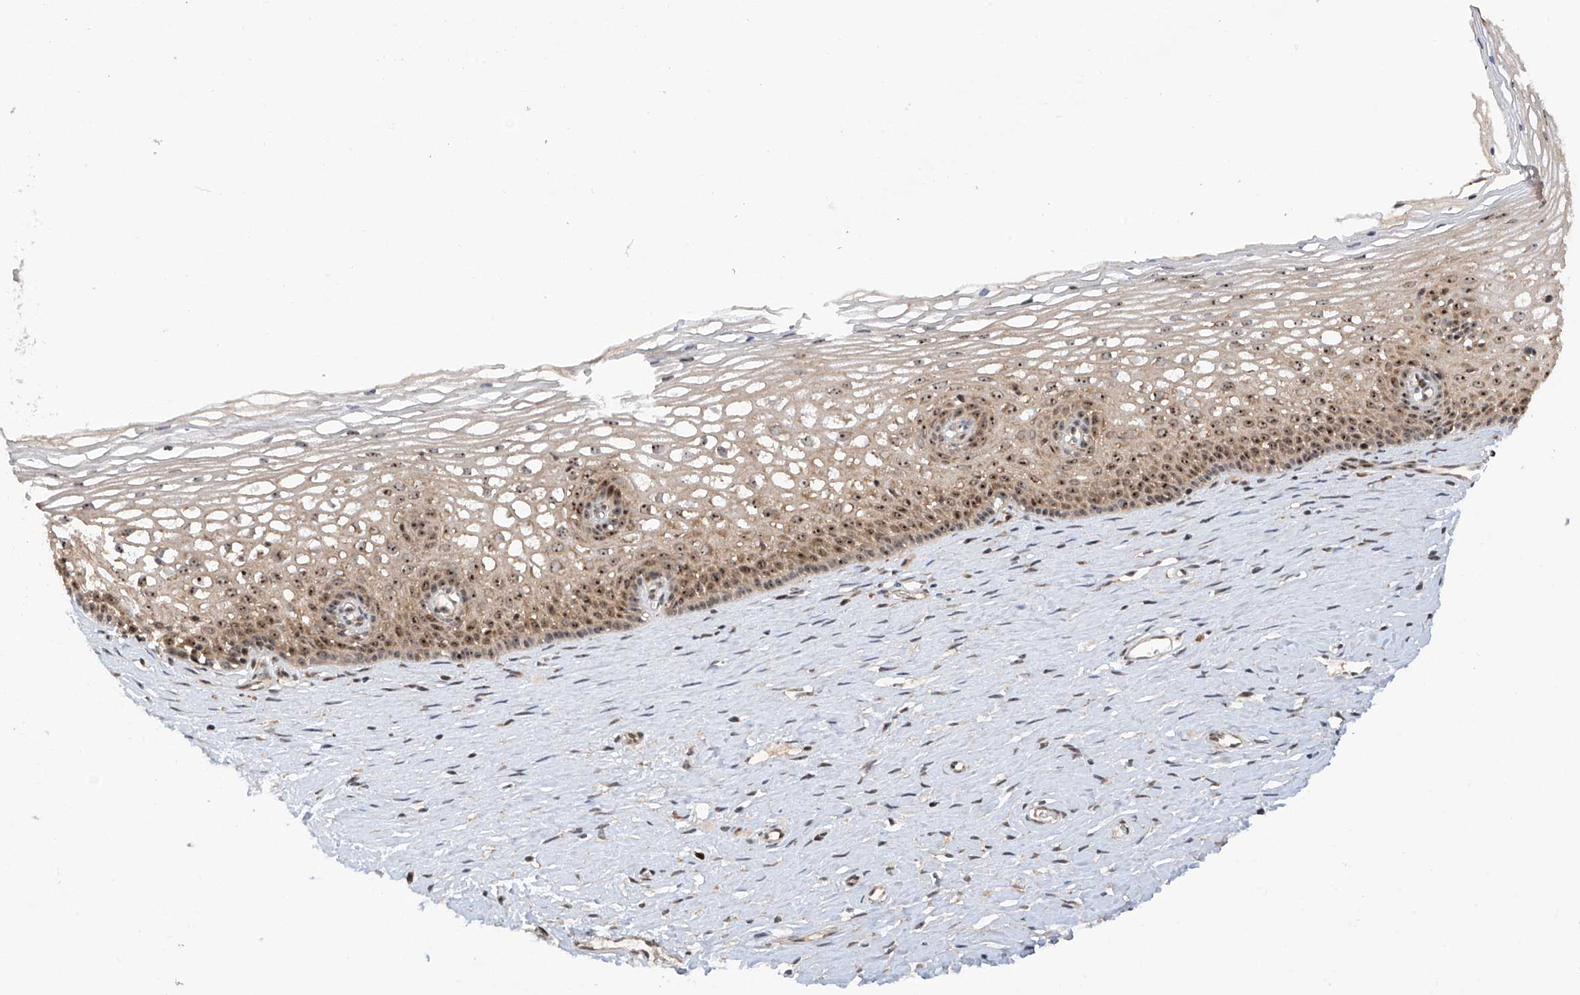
{"staining": {"intensity": "weak", "quantity": ">75%", "location": "cytoplasmic/membranous"}, "tissue": "cervix", "cell_type": "Glandular cells", "image_type": "normal", "snomed": [{"axis": "morphology", "description": "Normal tissue, NOS"}, {"axis": "topography", "description": "Cervix"}], "caption": "Protein expression analysis of unremarkable cervix shows weak cytoplasmic/membranous positivity in about >75% of glandular cells. (IHC, brightfield microscopy, high magnification).", "gene": "C1orf131", "patient": {"sex": "female", "age": 33}}